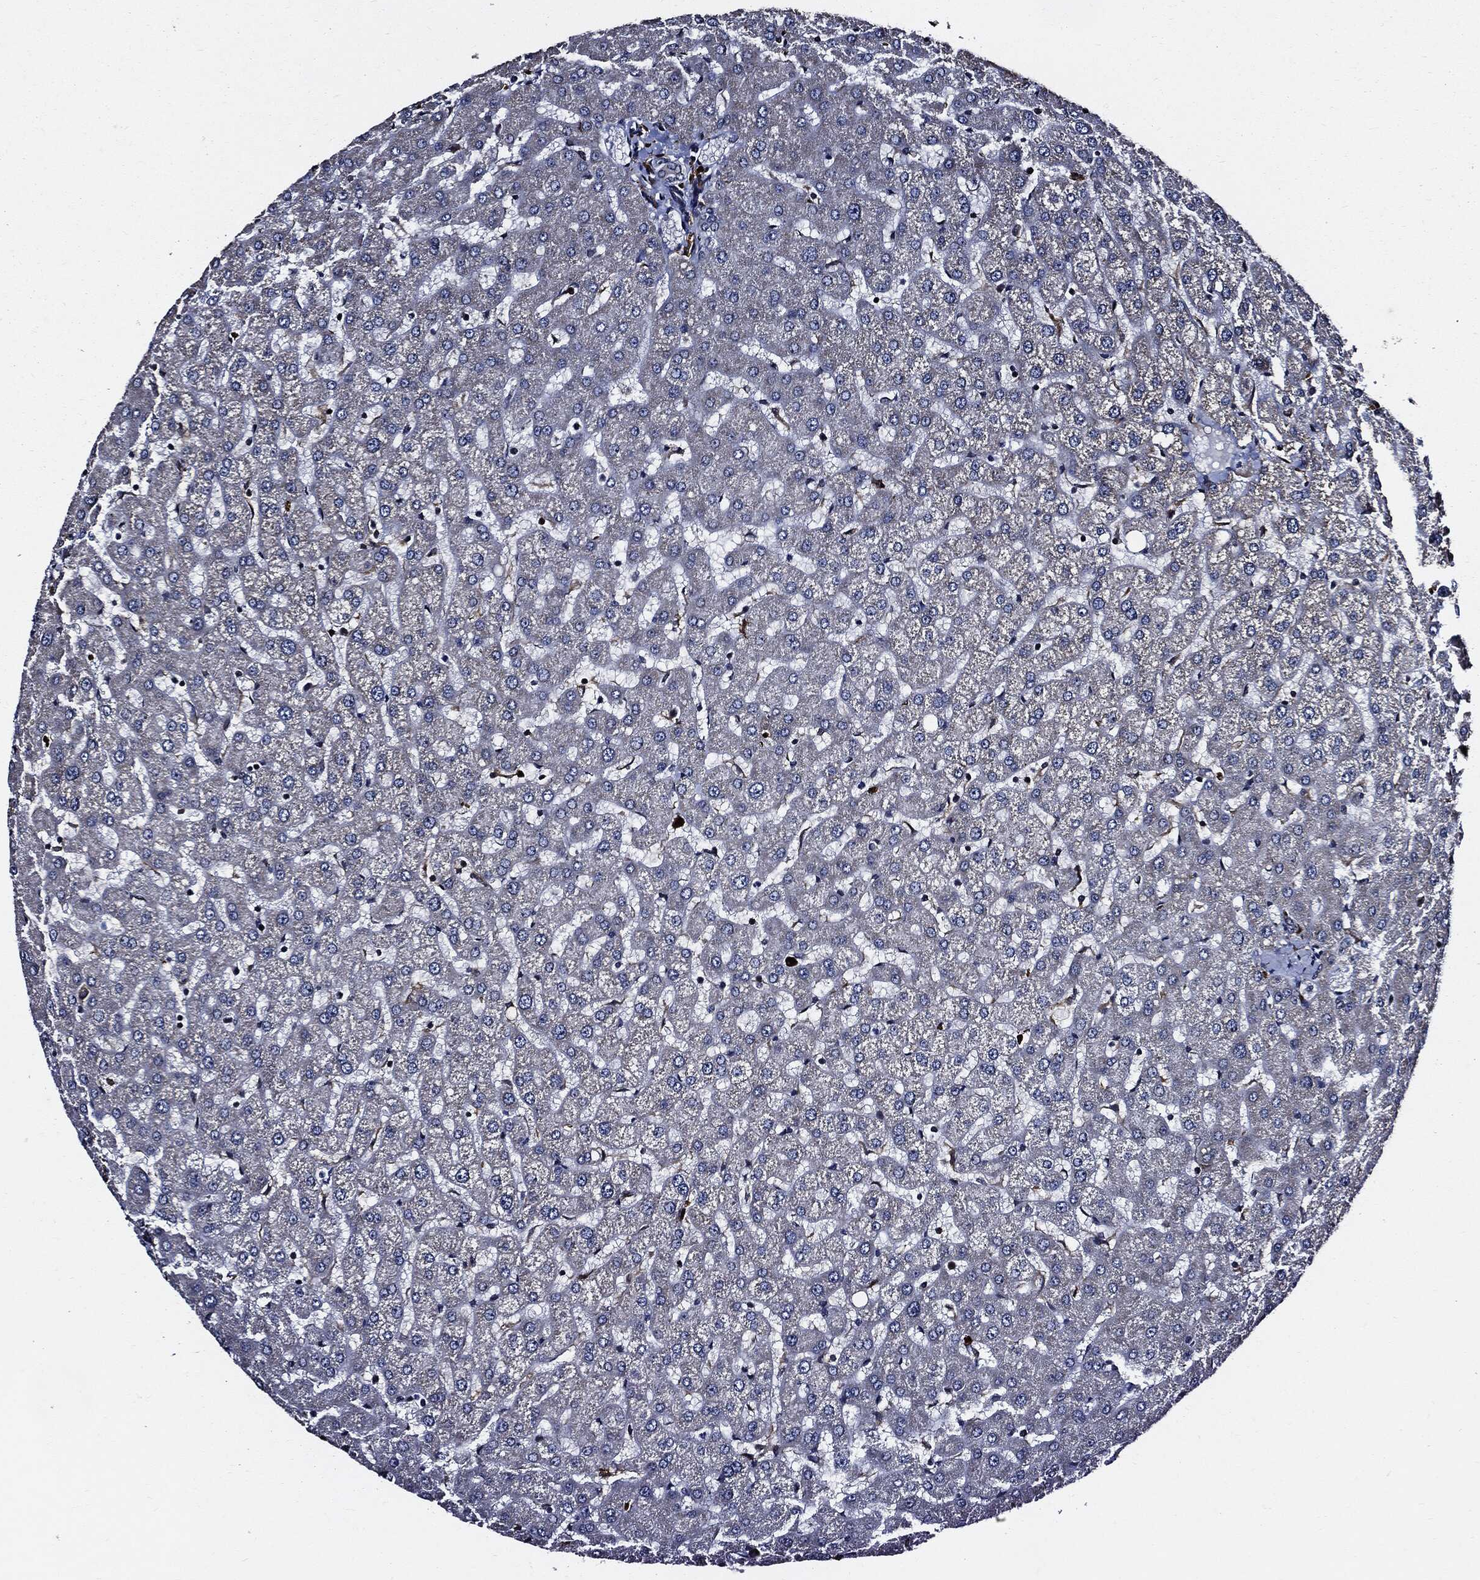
{"staining": {"intensity": "negative", "quantity": "none", "location": "none"}, "tissue": "liver", "cell_type": "Cholangiocytes", "image_type": "normal", "snomed": [{"axis": "morphology", "description": "Normal tissue, NOS"}, {"axis": "topography", "description": "Liver"}], "caption": "Immunohistochemical staining of normal human liver demonstrates no significant positivity in cholangiocytes. (Brightfield microscopy of DAB (3,3'-diaminobenzidine) IHC at high magnification).", "gene": "SUGT1", "patient": {"sex": "female", "age": 50}}